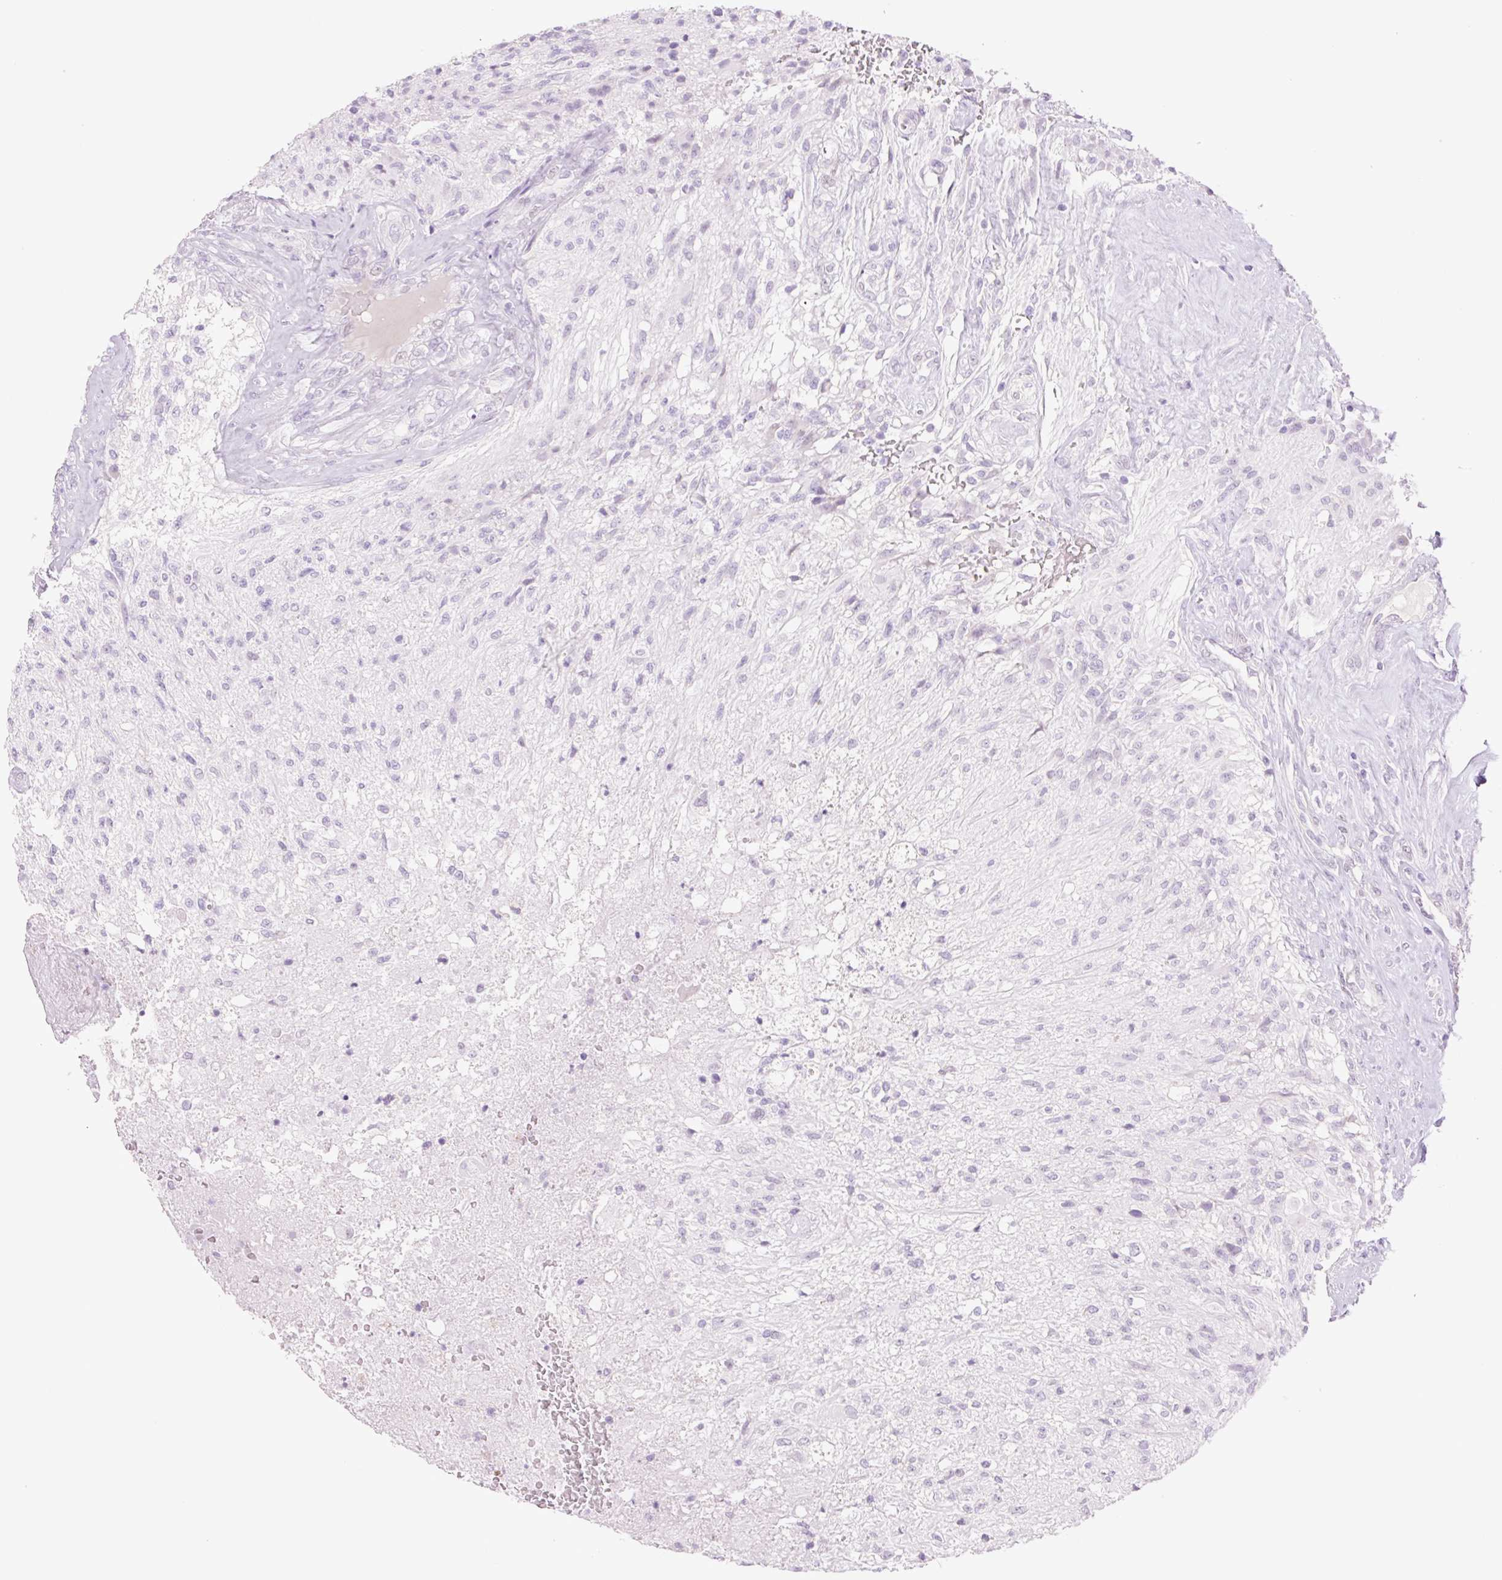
{"staining": {"intensity": "negative", "quantity": "none", "location": "none"}, "tissue": "glioma", "cell_type": "Tumor cells", "image_type": "cancer", "snomed": [{"axis": "morphology", "description": "Glioma, malignant, High grade"}, {"axis": "topography", "description": "Brain"}], "caption": "Immunohistochemistry (IHC) of high-grade glioma (malignant) reveals no staining in tumor cells.", "gene": "TBX15", "patient": {"sex": "male", "age": 56}}